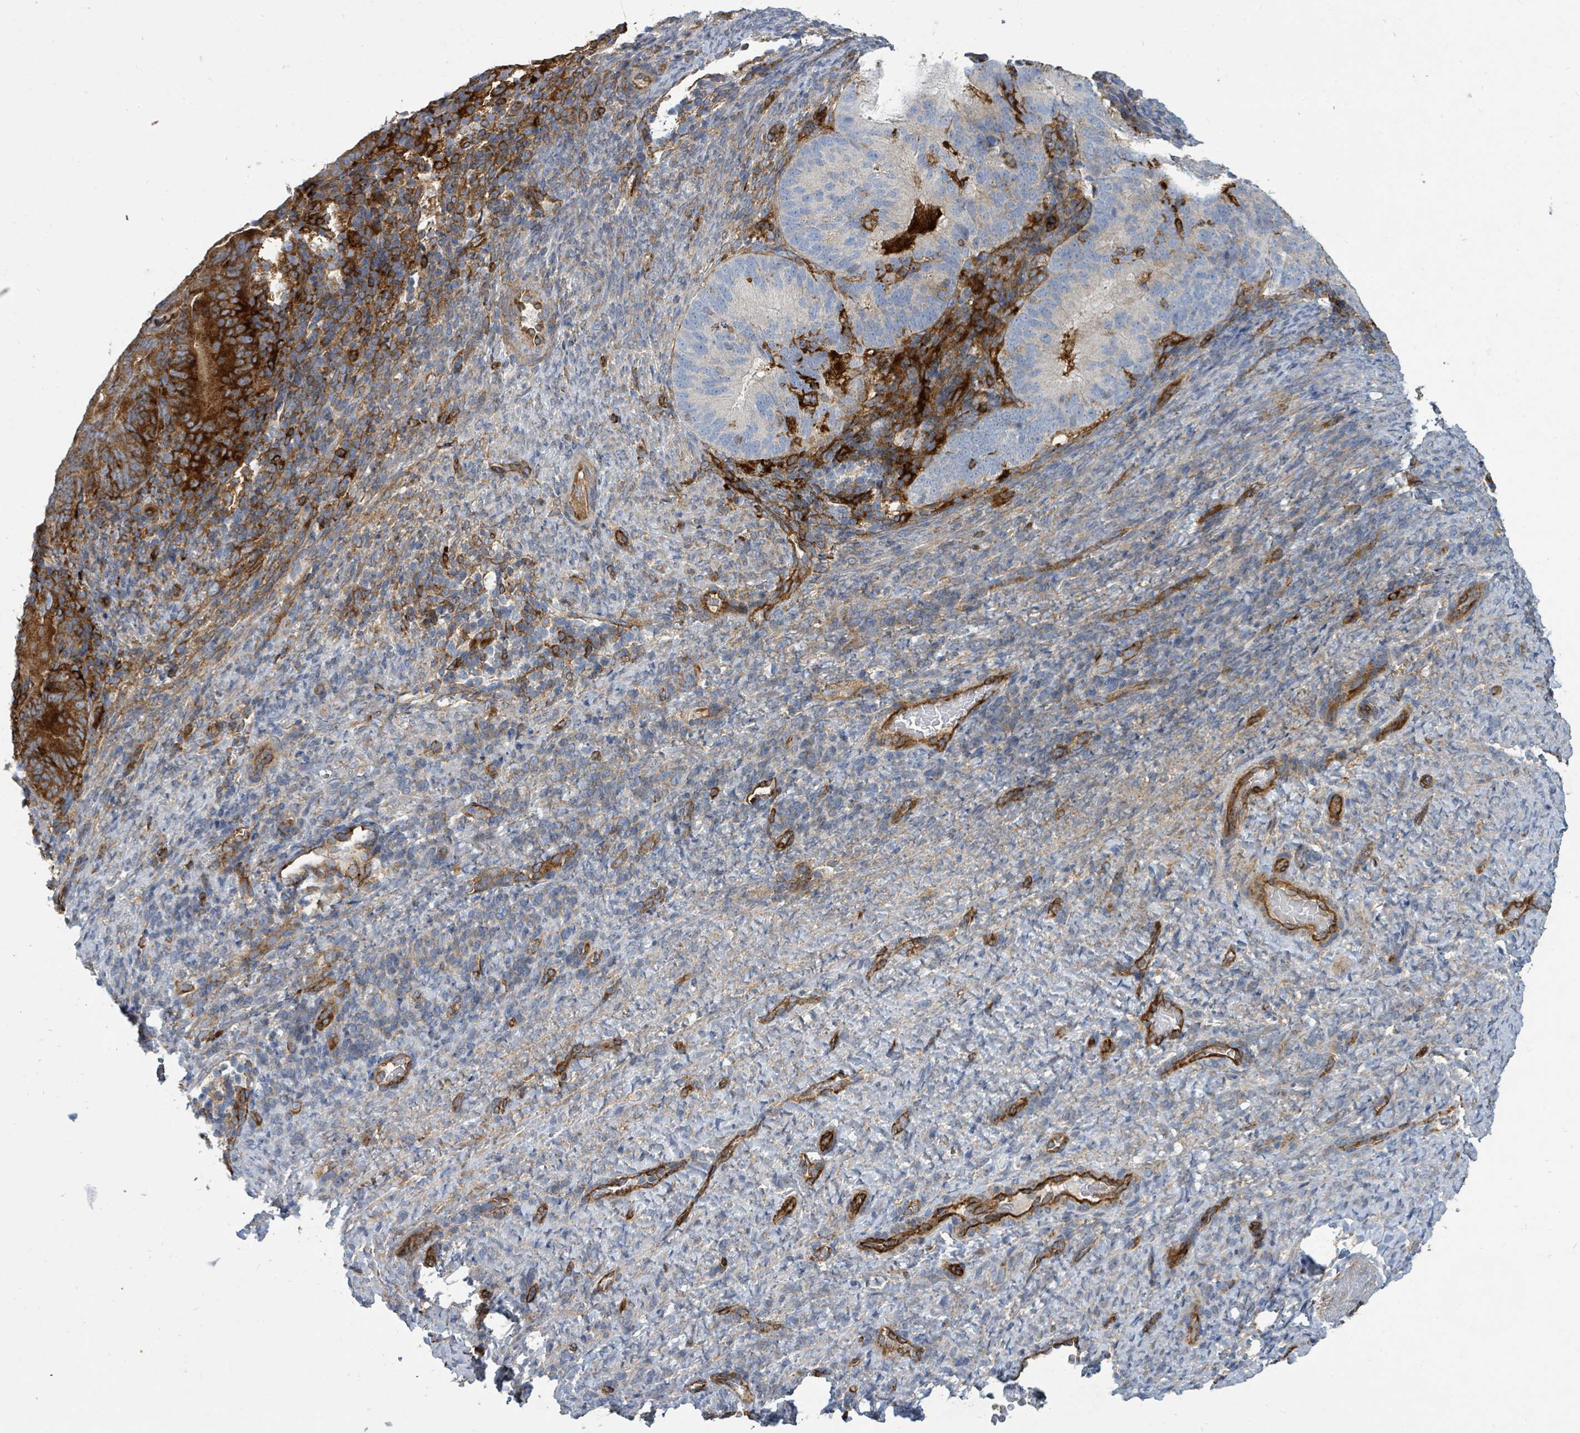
{"staining": {"intensity": "strong", "quantity": "25%-75%", "location": "cytoplasmic/membranous"}, "tissue": "endometrial cancer", "cell_type": "Tumor cells", "image_type": "cancer", "snomed": [{"axis": "morphology", "description": "Adenocarcinoma, NOS"}, {"axis": "topography", "description": "Endometrium"}], "caption": "Endometrial cancer (adenocarcinoma) stained with a protein marker demonstrates strong staining in tumor cells.", "gene": "IFIT1", "patient": {"sex": "female", "age": 70}}